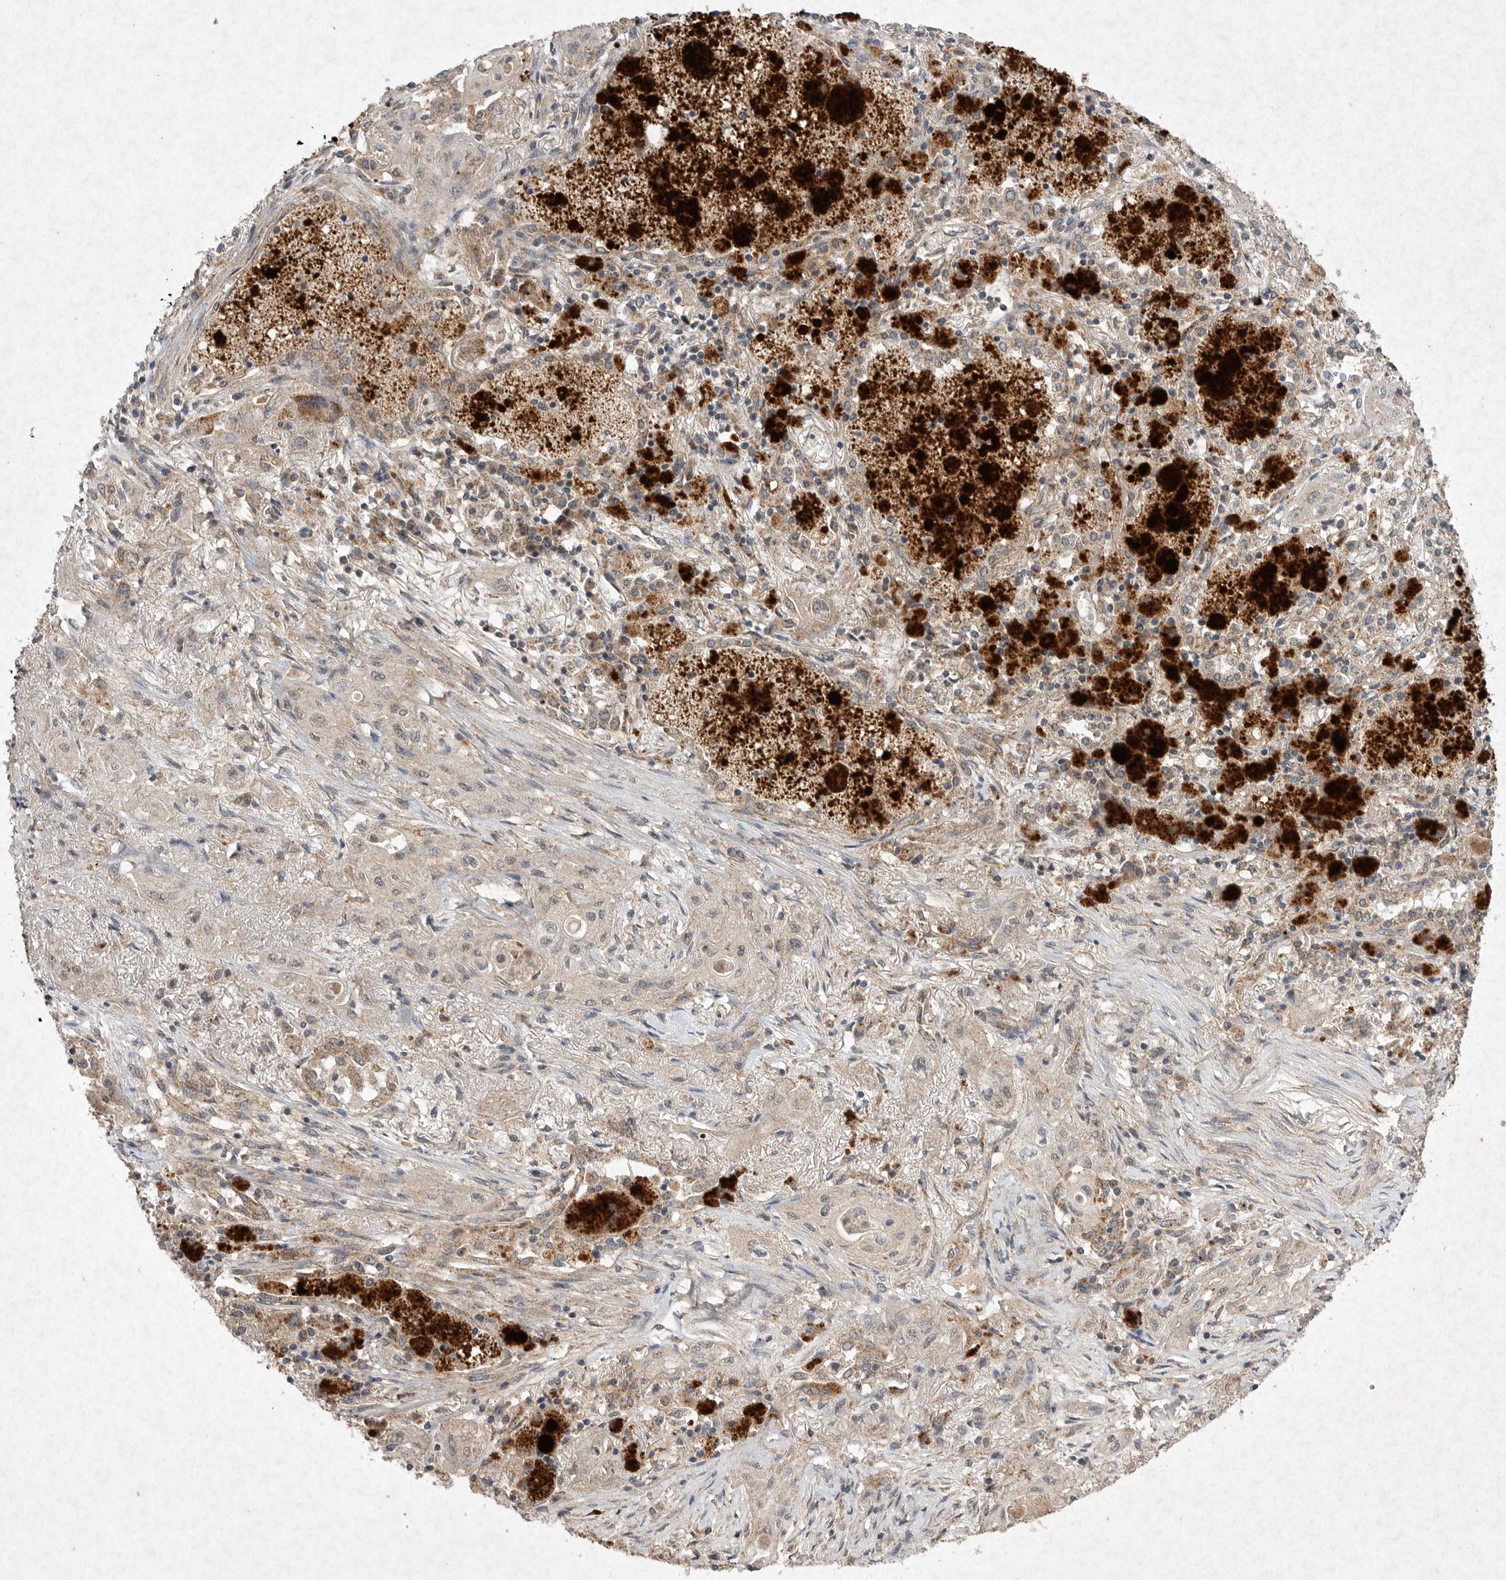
{"staining": {"intensity": "weak", "quantity": "<25%", "location": "cytoplasmic/membranous"}, "tissue": "lung cancer", "cell_type": "Tumor cells", "image_type": "cancer", "snomed": [{"axis": "morphology", "description": "Squamous cell carcinoma, NOS"}, {"axis": "topography", "description": "Lung"}], "caption": "The micrograph displays no significant expression in tumor cells of lung cancer (squamous cell carcinoma).", "gene": "DDR1", "patient": {"sex": "female", "age": 47}}